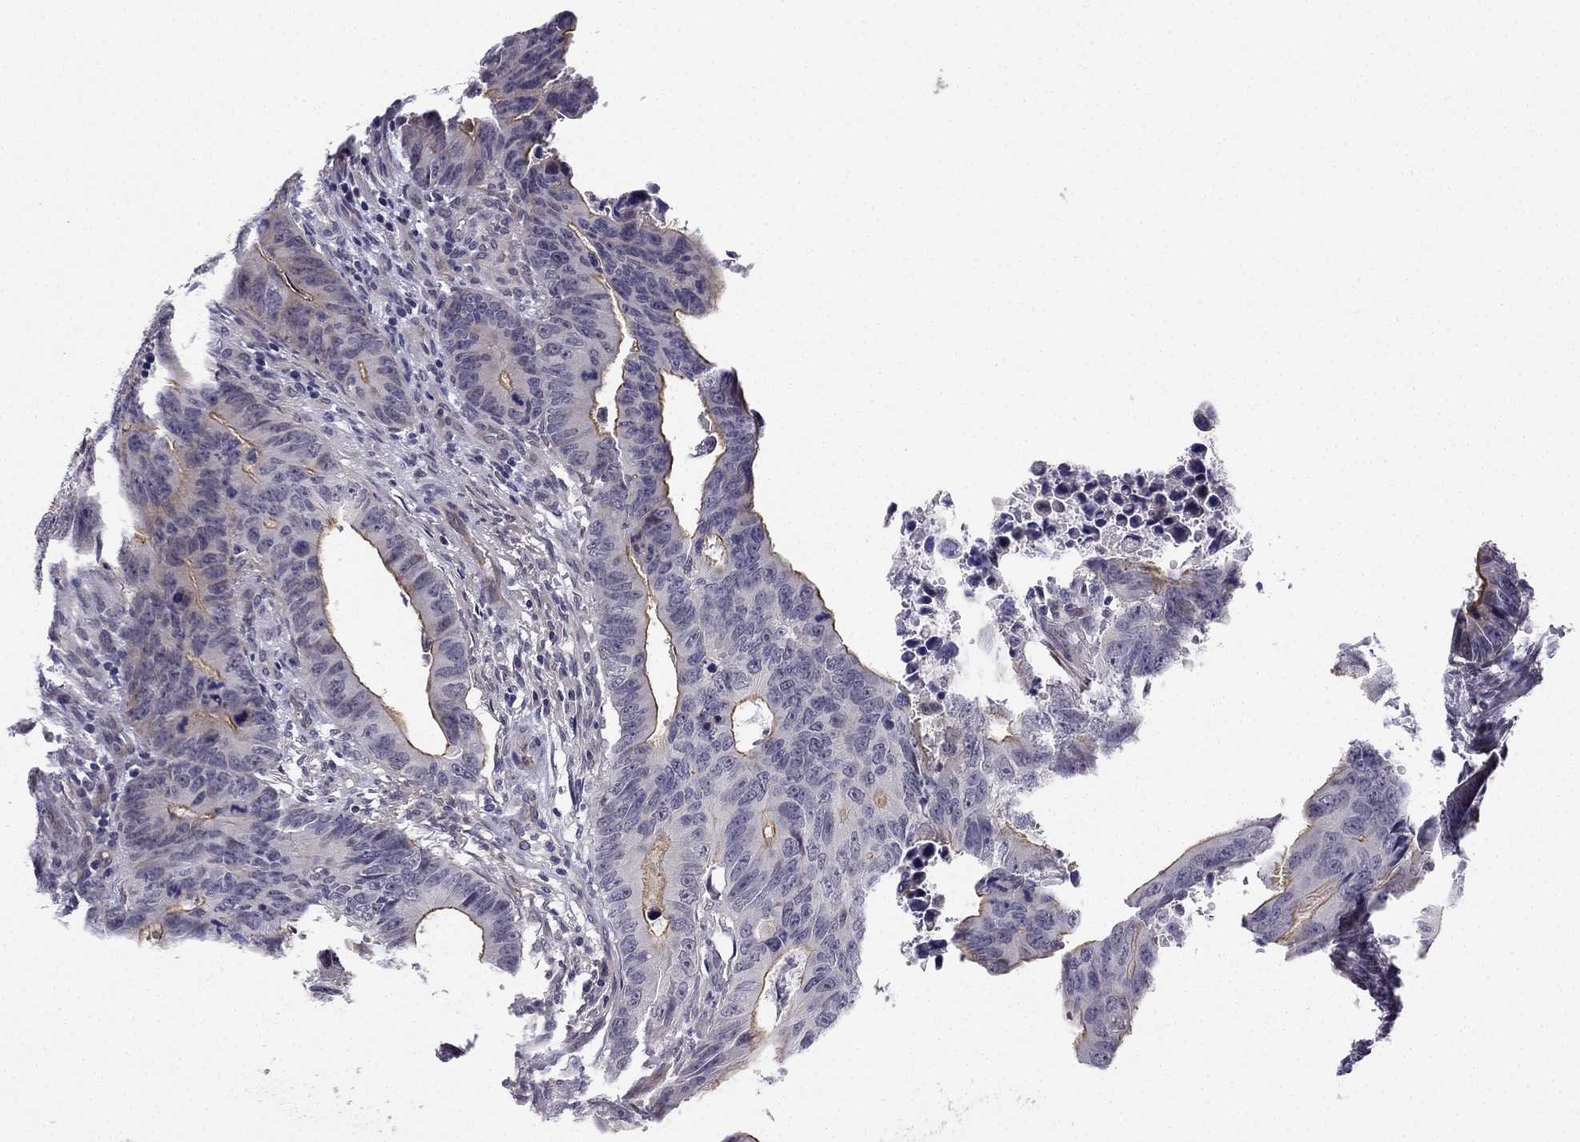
{"staining": {"intensity": "strong", "quantity": "25%-75%", "location": "cytoplasmic/membranous"}, "tissue": "colorectal cancer", "cell_type": "Tumor cells", "image_type": "cancer", "snomed": [{"axis": "morphology", "description": "Adenocarcinoma, NOS"}, {"axis": "topography", "description": "Colon"}], "caption": "Colorectal cancer (adenocarcinoma) stained with a brown dye reveals strong cytoplasmic/membranous positive expression in approximately 25%-75% of tumor cells.", "gene": "CHST8", "patient": {"sex": "female", "age": 87}}